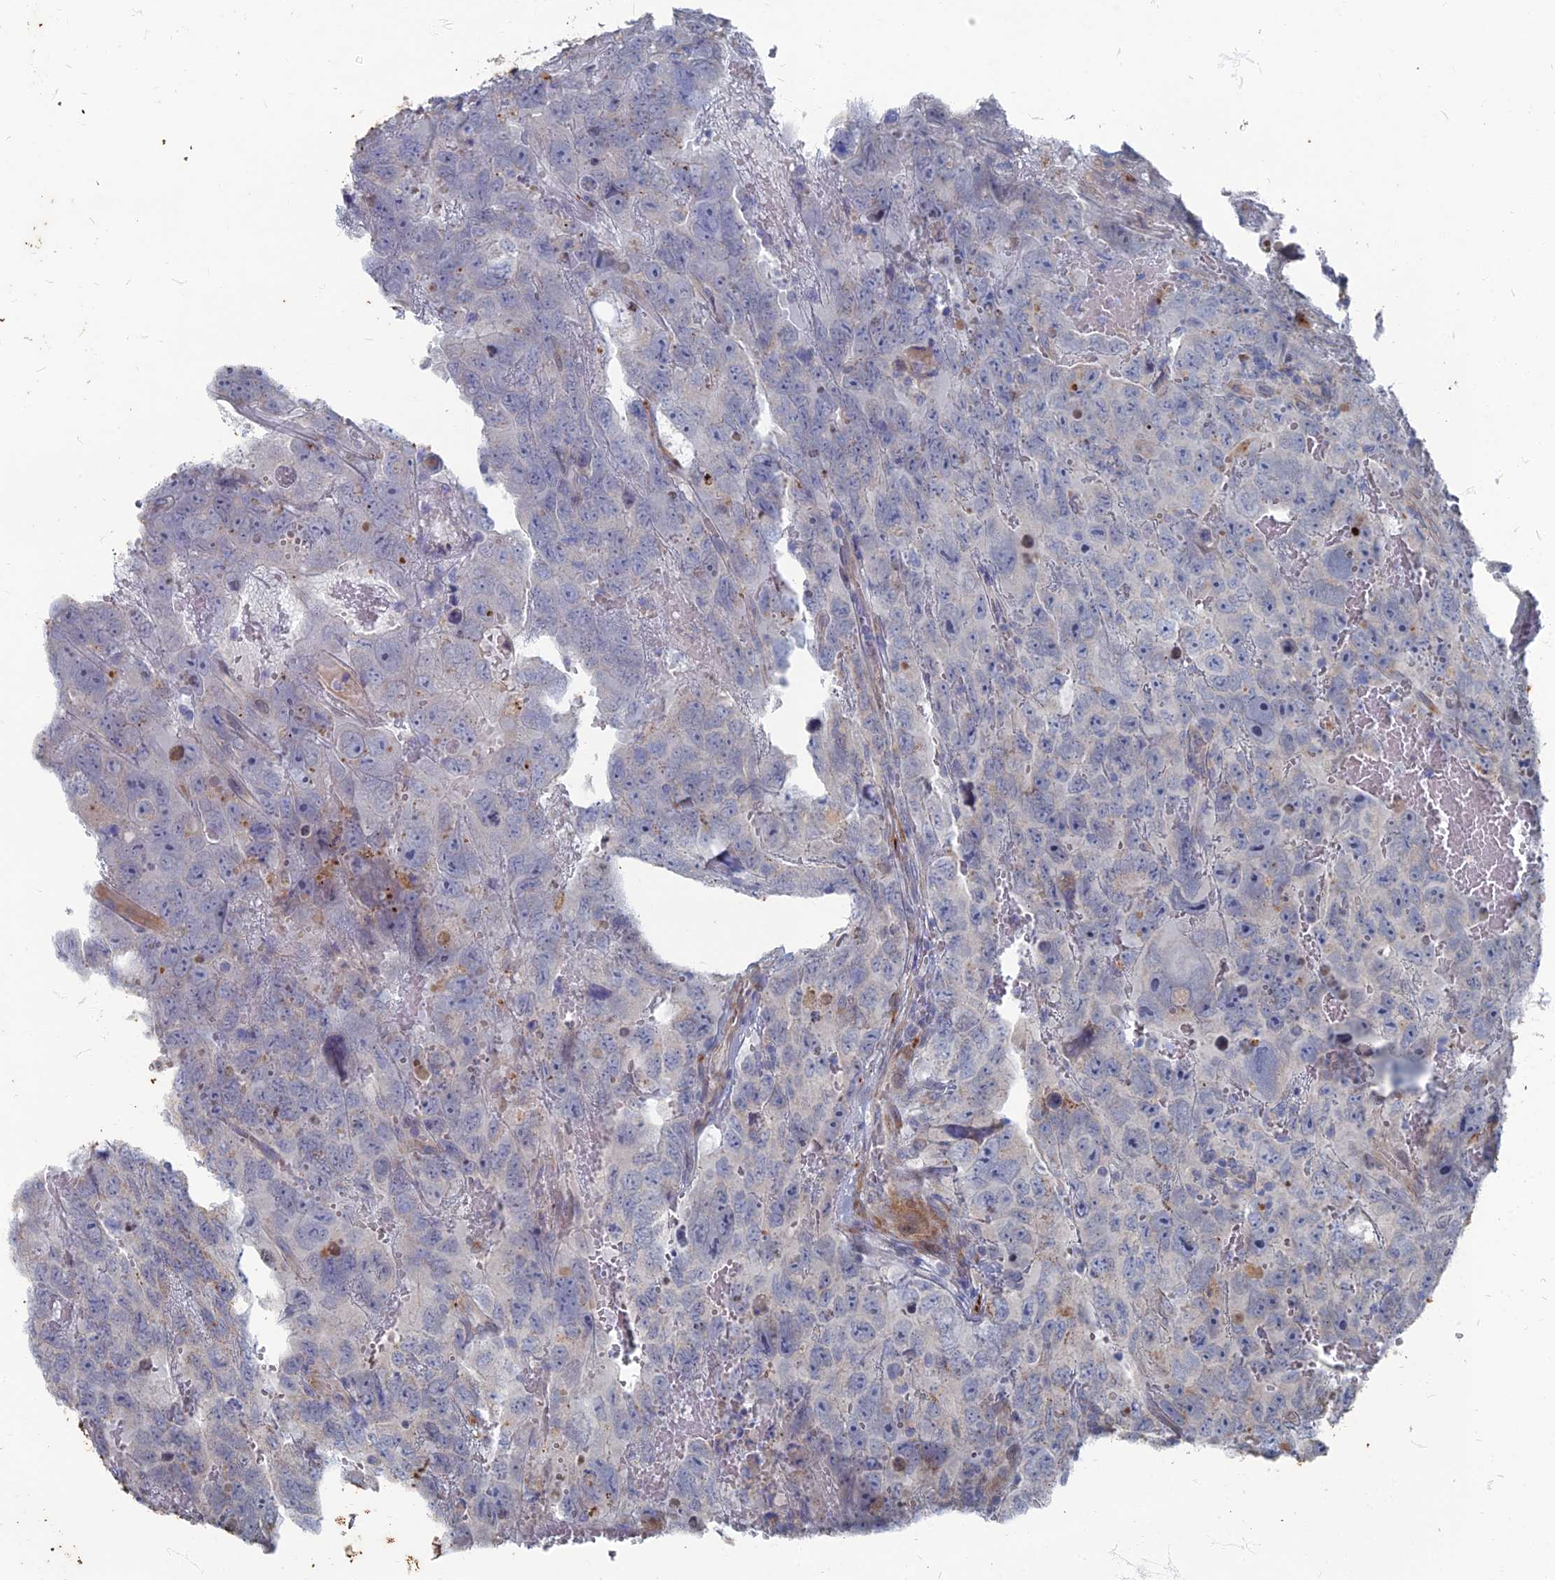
{"staining": {"intensity": "negative", "quantity": "none", "location": "none"}, "tissue": "testis cancer", "cell_type": "Tumor cells", "image_type": "cancer", "snomed": [{"axis": "morphology", "description": "Carcinoma, Embryonal, NOS"}, {"axis": "topography", "description": "Testis"}], "caption": "The photomicrograph exhibits no significant staining in tumor cells of testis cancer (embryonal carcinoma). (DAB (3,3'-diaminobenzidine) immunohistochemistry with hematoxylin counter stain).", "gene": "TMEM128", "patient": {"sex": "male", "age": 45}}